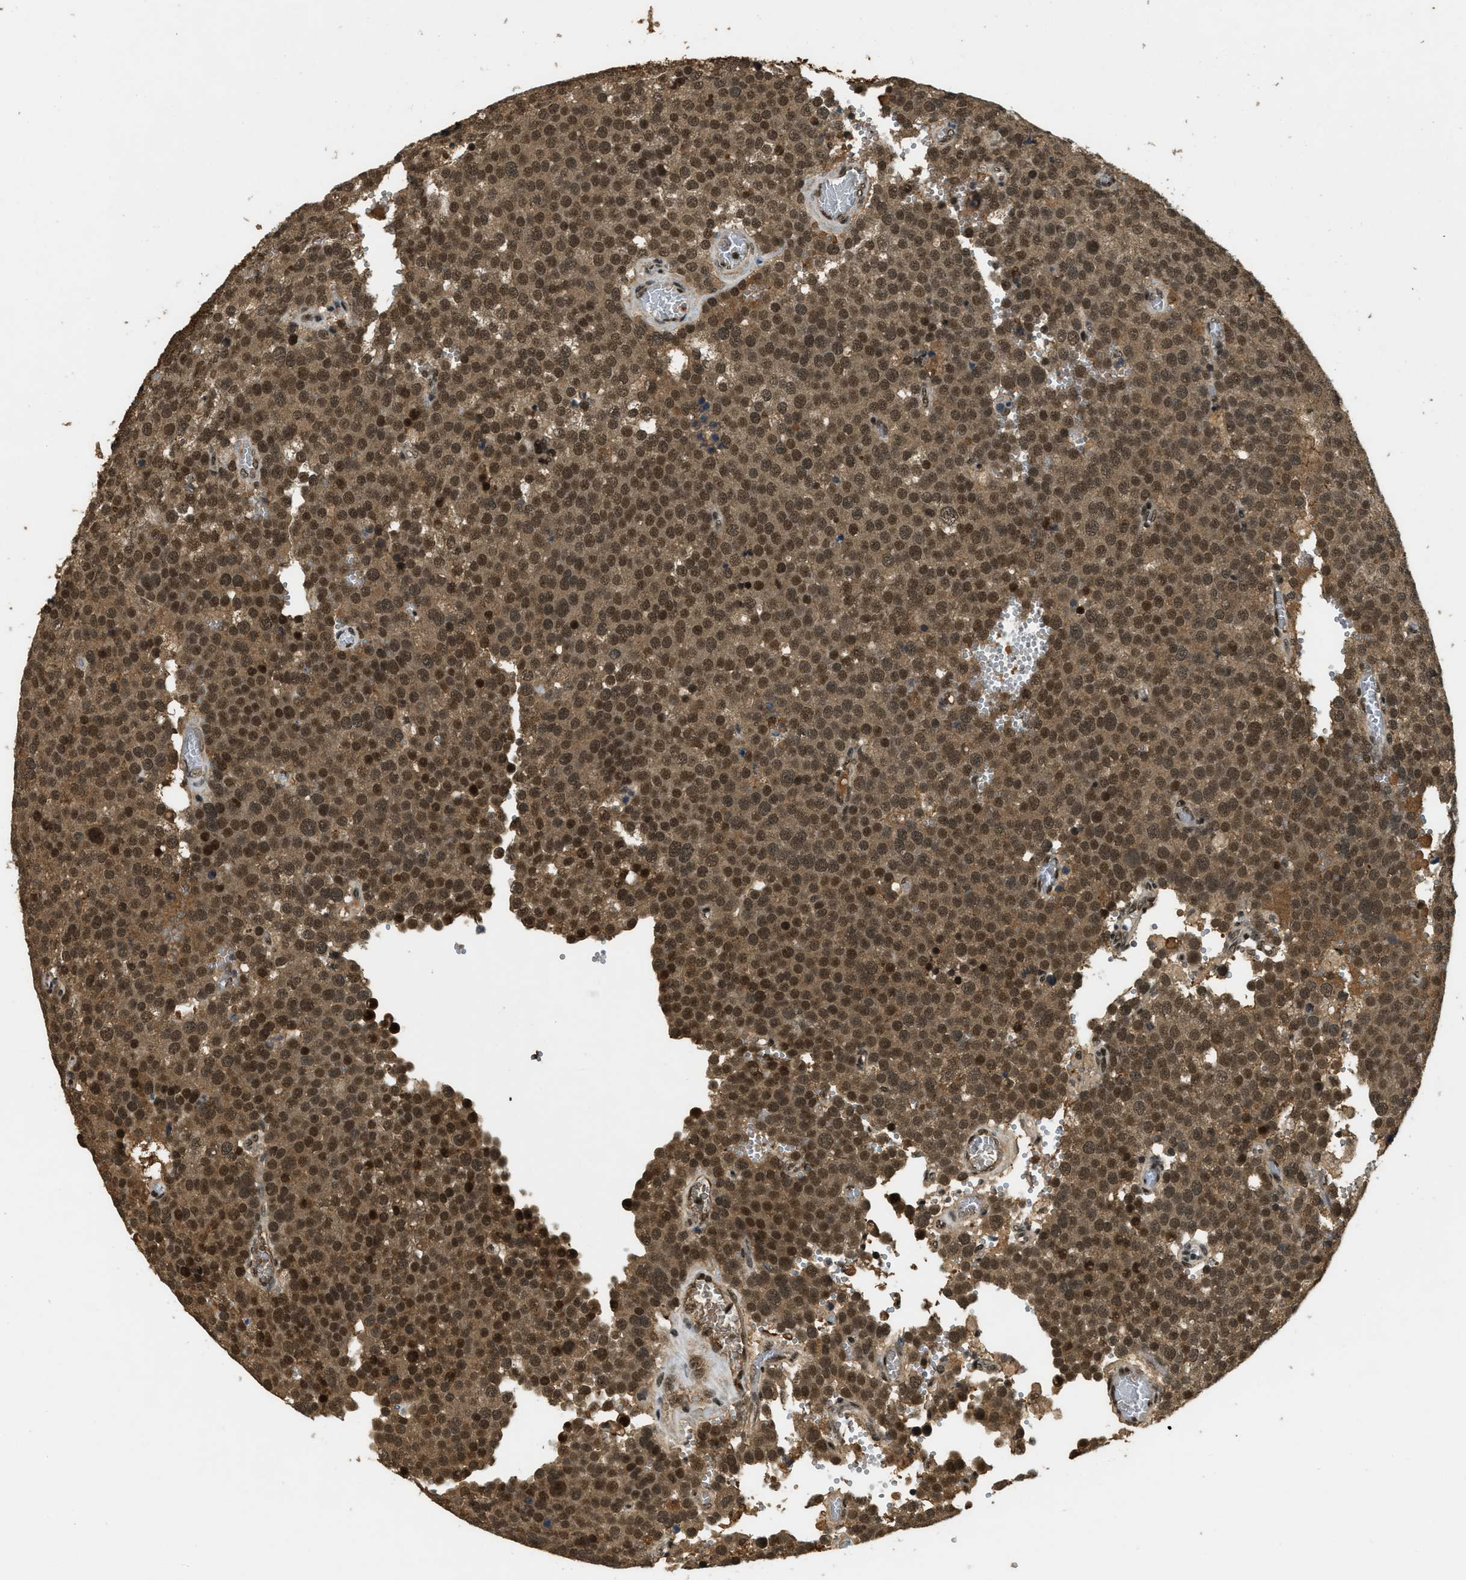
{"staining": {"intensity": "moderate", "quantity": ">75%", "location": "cytoplasmic/membranous,nuclear"}, "tissue": "testis cancer", "cell_type": "Tumor cells", "image_type": "cancer", "snomed": [{"axis": "morphology", "description": "Normal tissue, NOS"}, {"axis": "morphology", "description": "Seminoma, NOS"}, {"axis": "topography", "description": "Testis"}], "caption": "A high-resolution photomicrograph shows immunohistochemistry staining of testis cancer (seminoma), which exhibits moderate cytoplasmic/membranous and nuclear positivity in about >75% of tumor cells.", "gene": "ZNF148", "patient": {"sex": "male", "age": 71}}